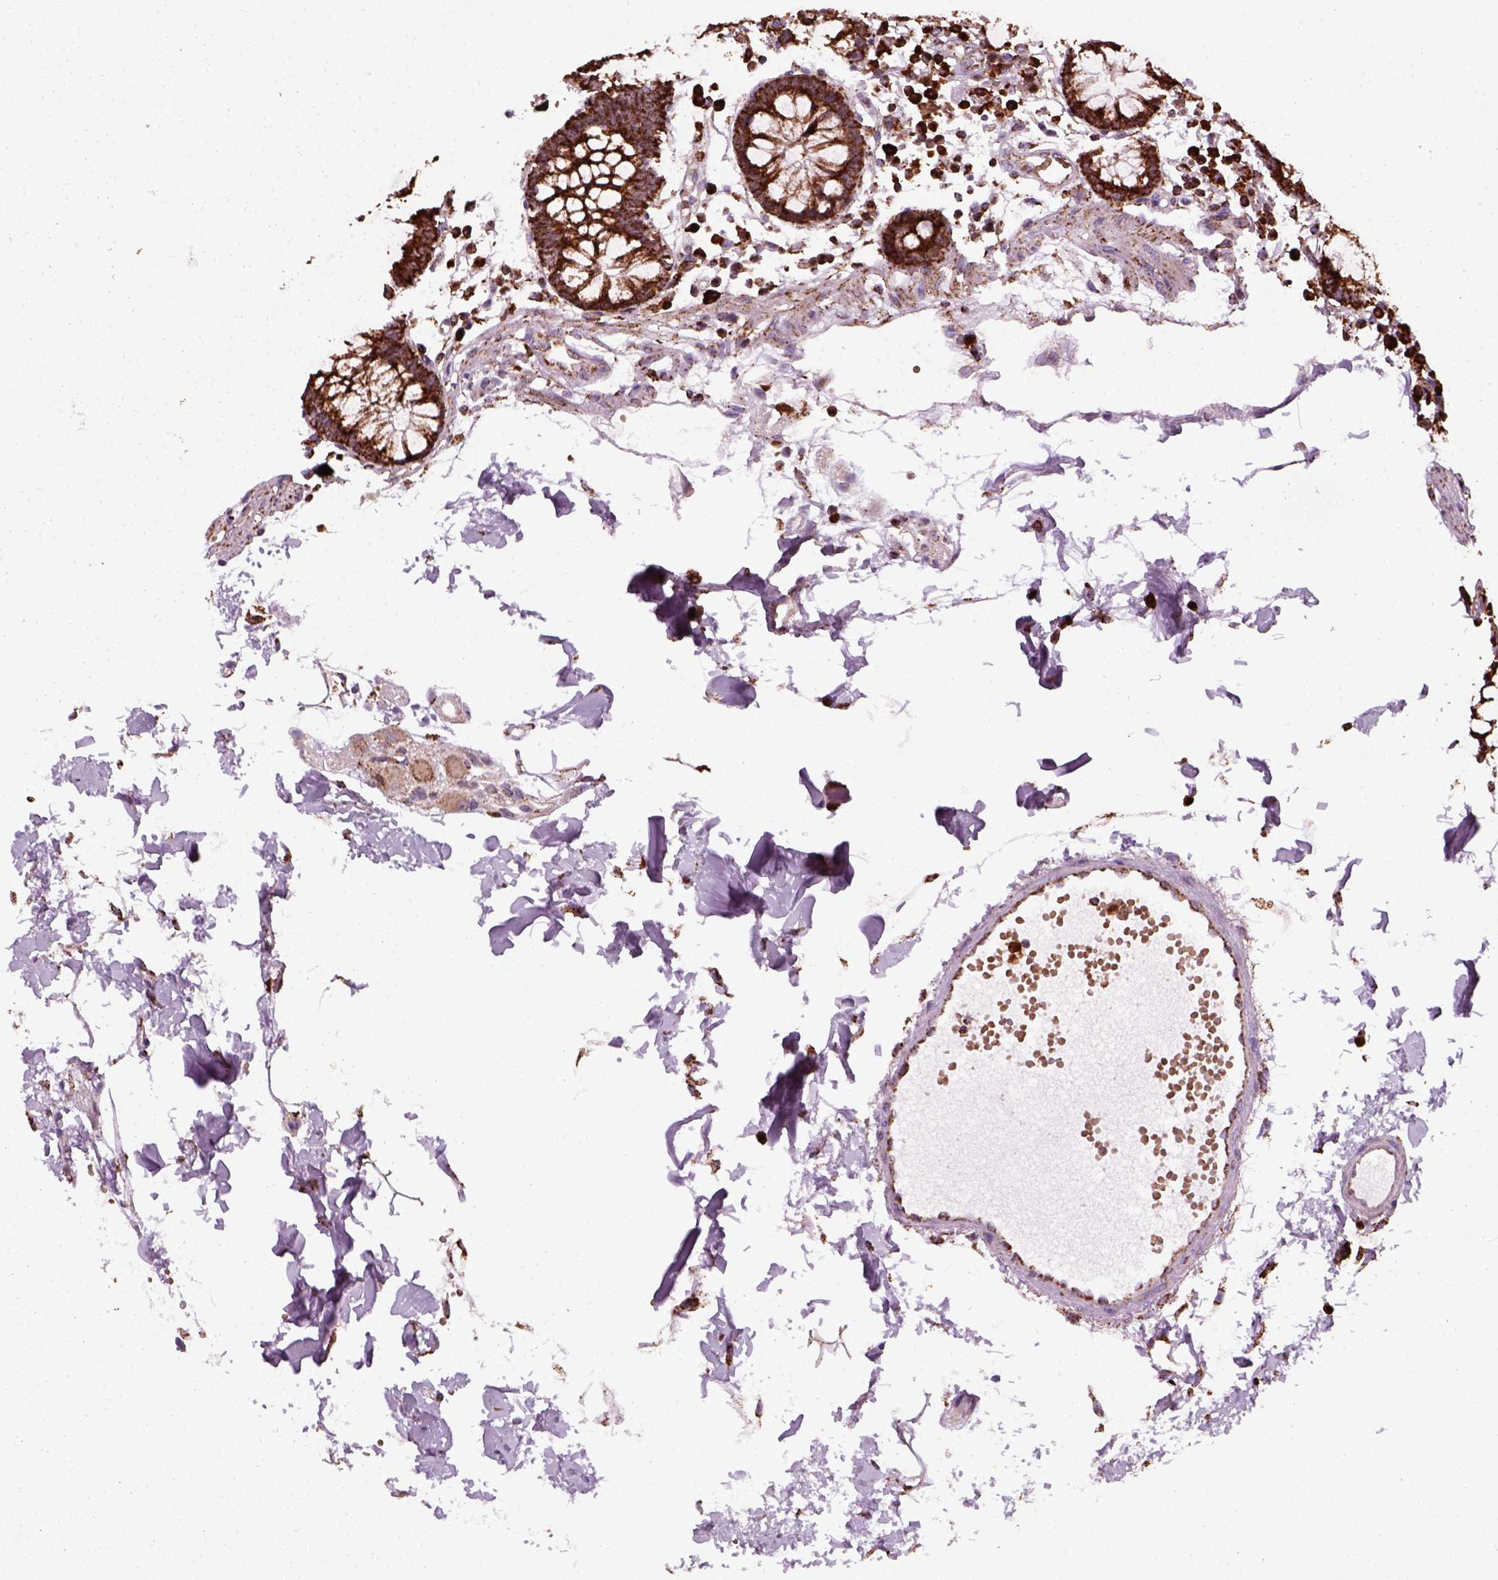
{"staining": {"intensity": "moderate", "quantity": ">75%", "location": "cytoplasmic/membranous"}, "tissue": "colon", "cell_type": "Endothelial cells", "image_type": "normal", "snomed": [{"axis": "morphology", "description": "Normal tissue, NOS"}, {"axis": "morphology", "description": "Adenocarcinoma, NOS"}, {"axis": "topography", "description": "Colon"}], "caption": "Unremarkable colon was stained to show a protein in brown. There is medium levels of moderate cytoplasmic/membranous staining in about >75% of endothelial cells. Immunohistochemistry stains the protein in brown and the nuclei are stained blue.", "gene": "NUDT16L1", "patient": {"sex": "male", "age": 83}}